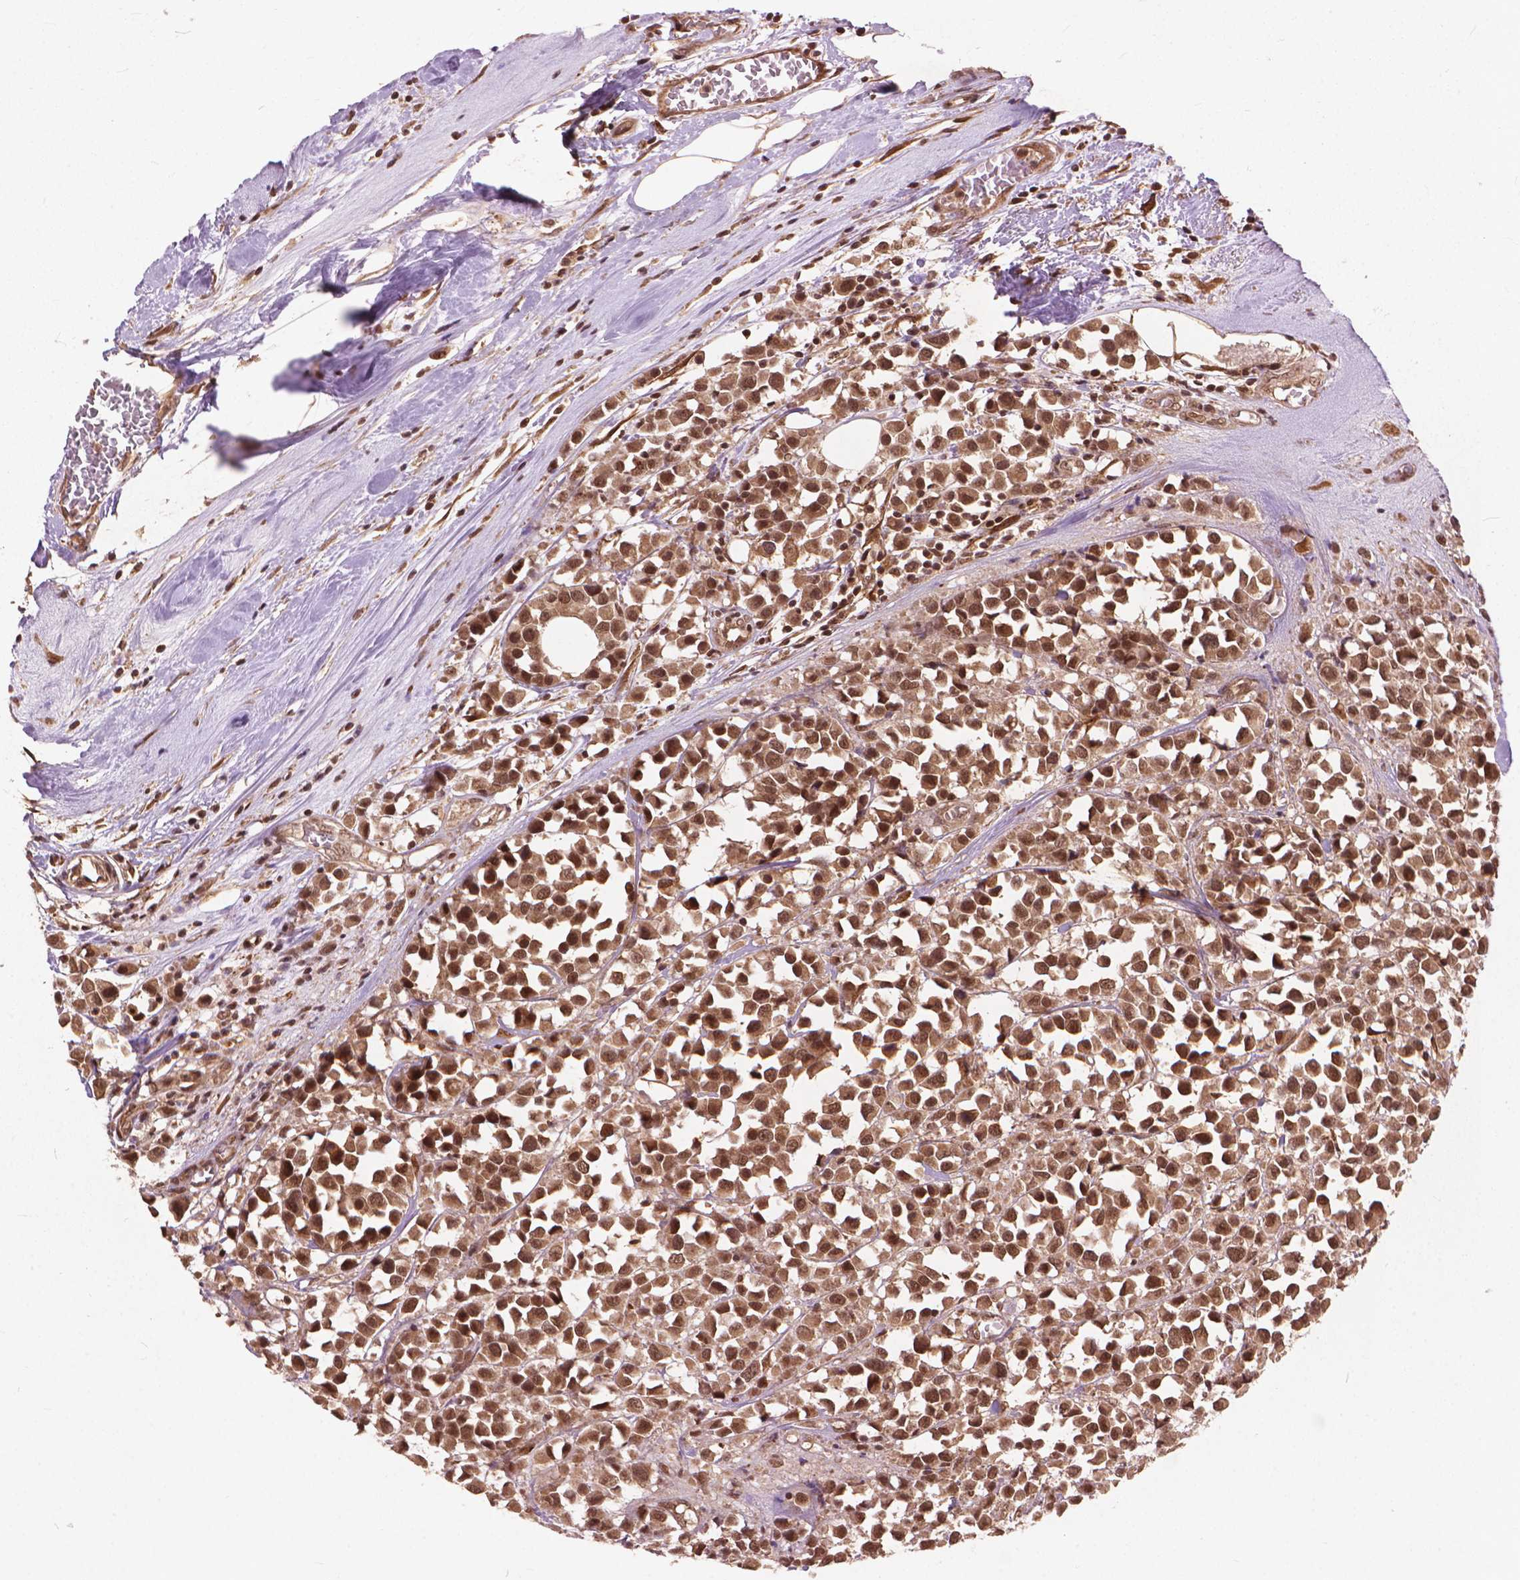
{"staining": {"intensity": "moderate", "quantity": ">75%", "location": "cytoplasmic/membranous,nuclear"}, "tissue": "breast cancer", "cell_type": "Tumor cells", "image_type": "cancer", "snomed": [{"axis": "morphology", "description": "Duct carcinoma"}, {"axis": "topography", "description": "Breast"}], "caption": "Moderate cytoplasmic/membranous and nuclear positivity is appreciated in approximately >75% of tumor cells in infiltrating ductal carcinoma (breast).", "gene": "SSU72", "patient": {"sex": "female", "age": 61}}